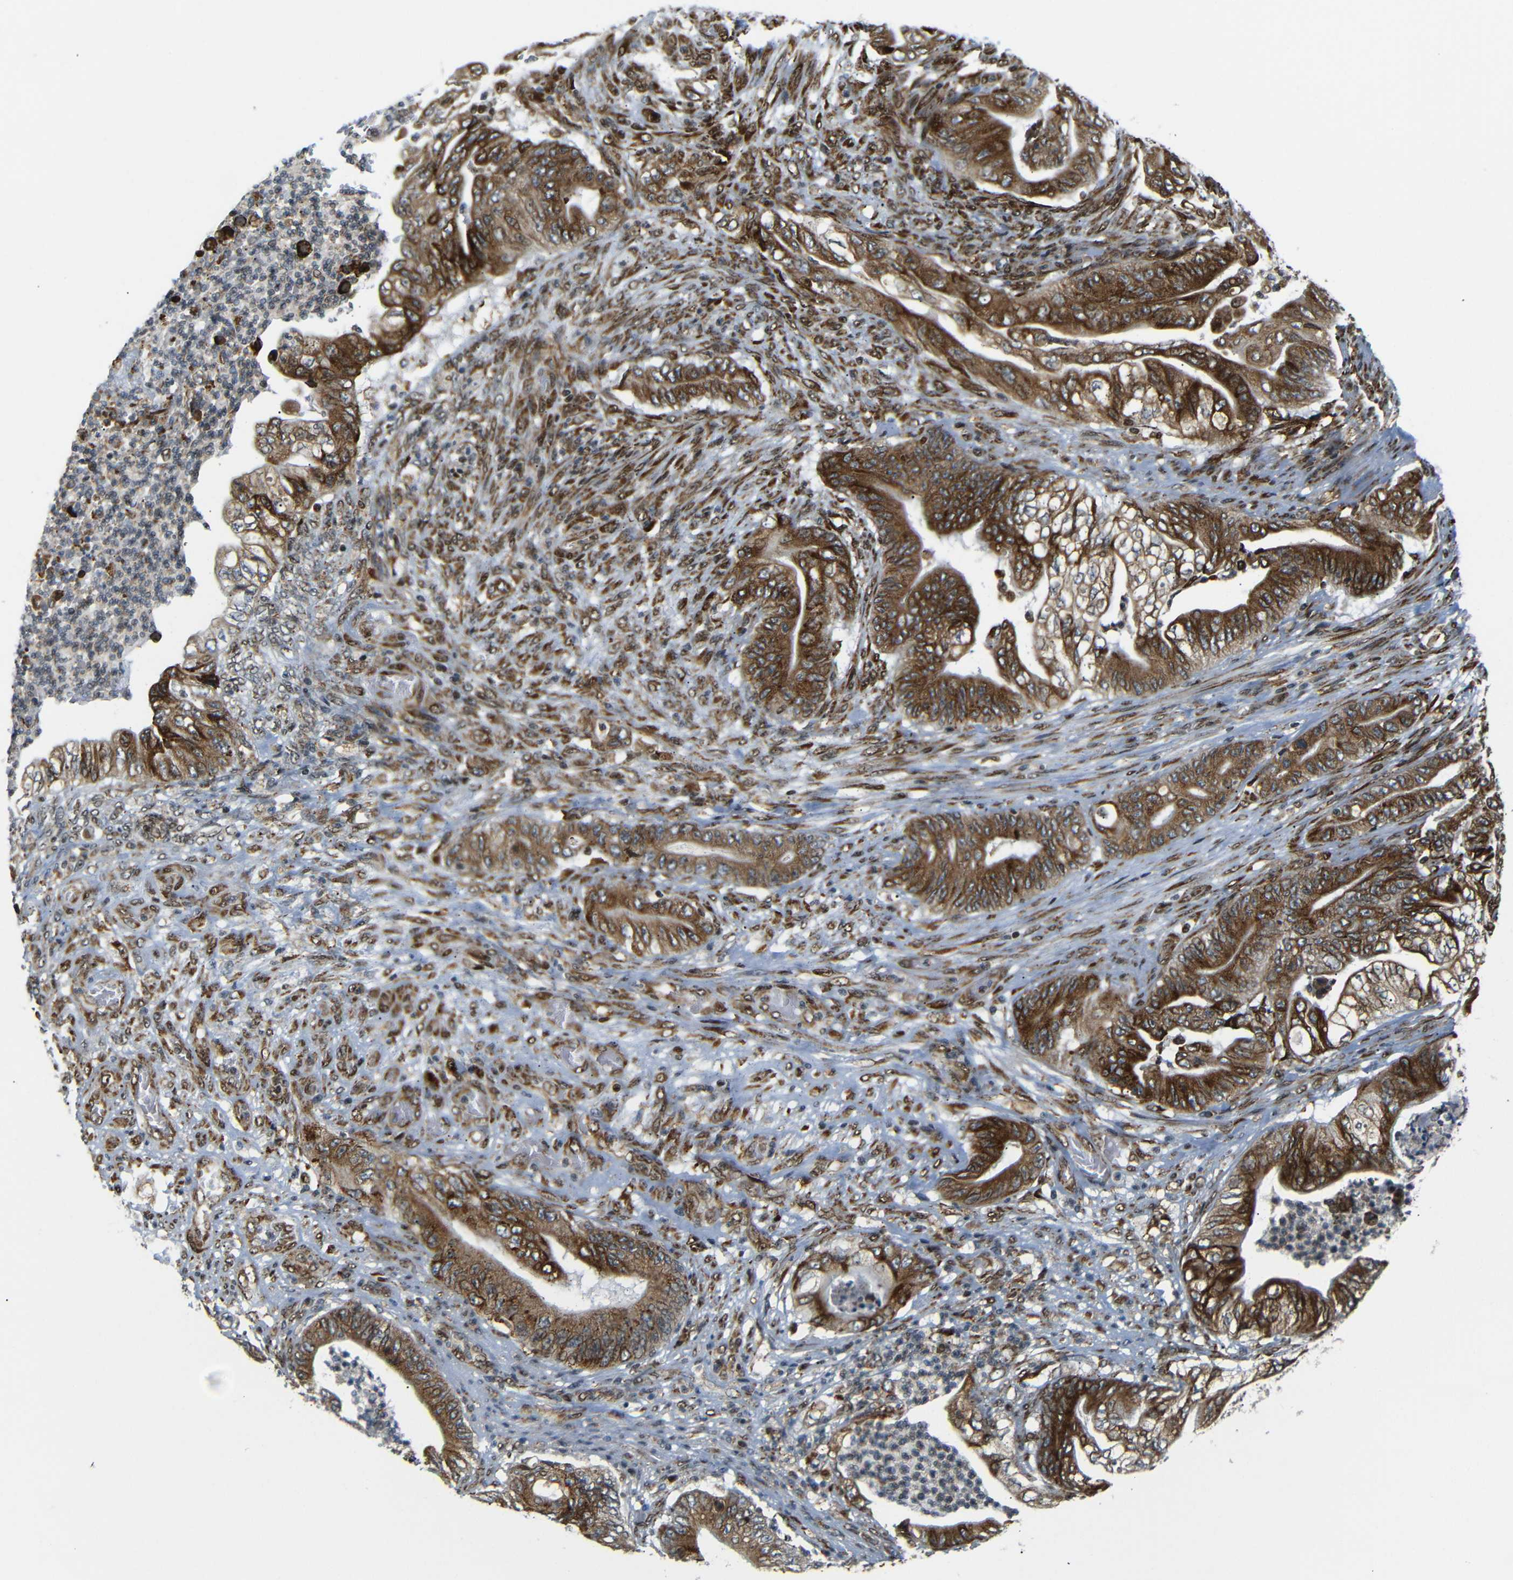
{"staining": {"intensity": "strong", "quantity": ">75%", "location": "cytoplasmic/membranous"}, "tissue": "stomach cancer", "cell_type": "Tumor cells", "image_type": "cancer", "snomed": [{"axis": "morphology", "description": "Adenocarcinoma, NOS"}, {"axis": "topography", "description": "Stomach"}], "caption": "Brown immunohistochemical staining in human stomach cancer reveals strong cytoplasmic/membranous staining in approximately >75% of tumor cells. Using DAB (brown) and hematoxylin (blue) stains, captured at high magnification using brightfield microscopy.", "gene": "SPCS2", "patient": {"sex": "female", "age": 73}}